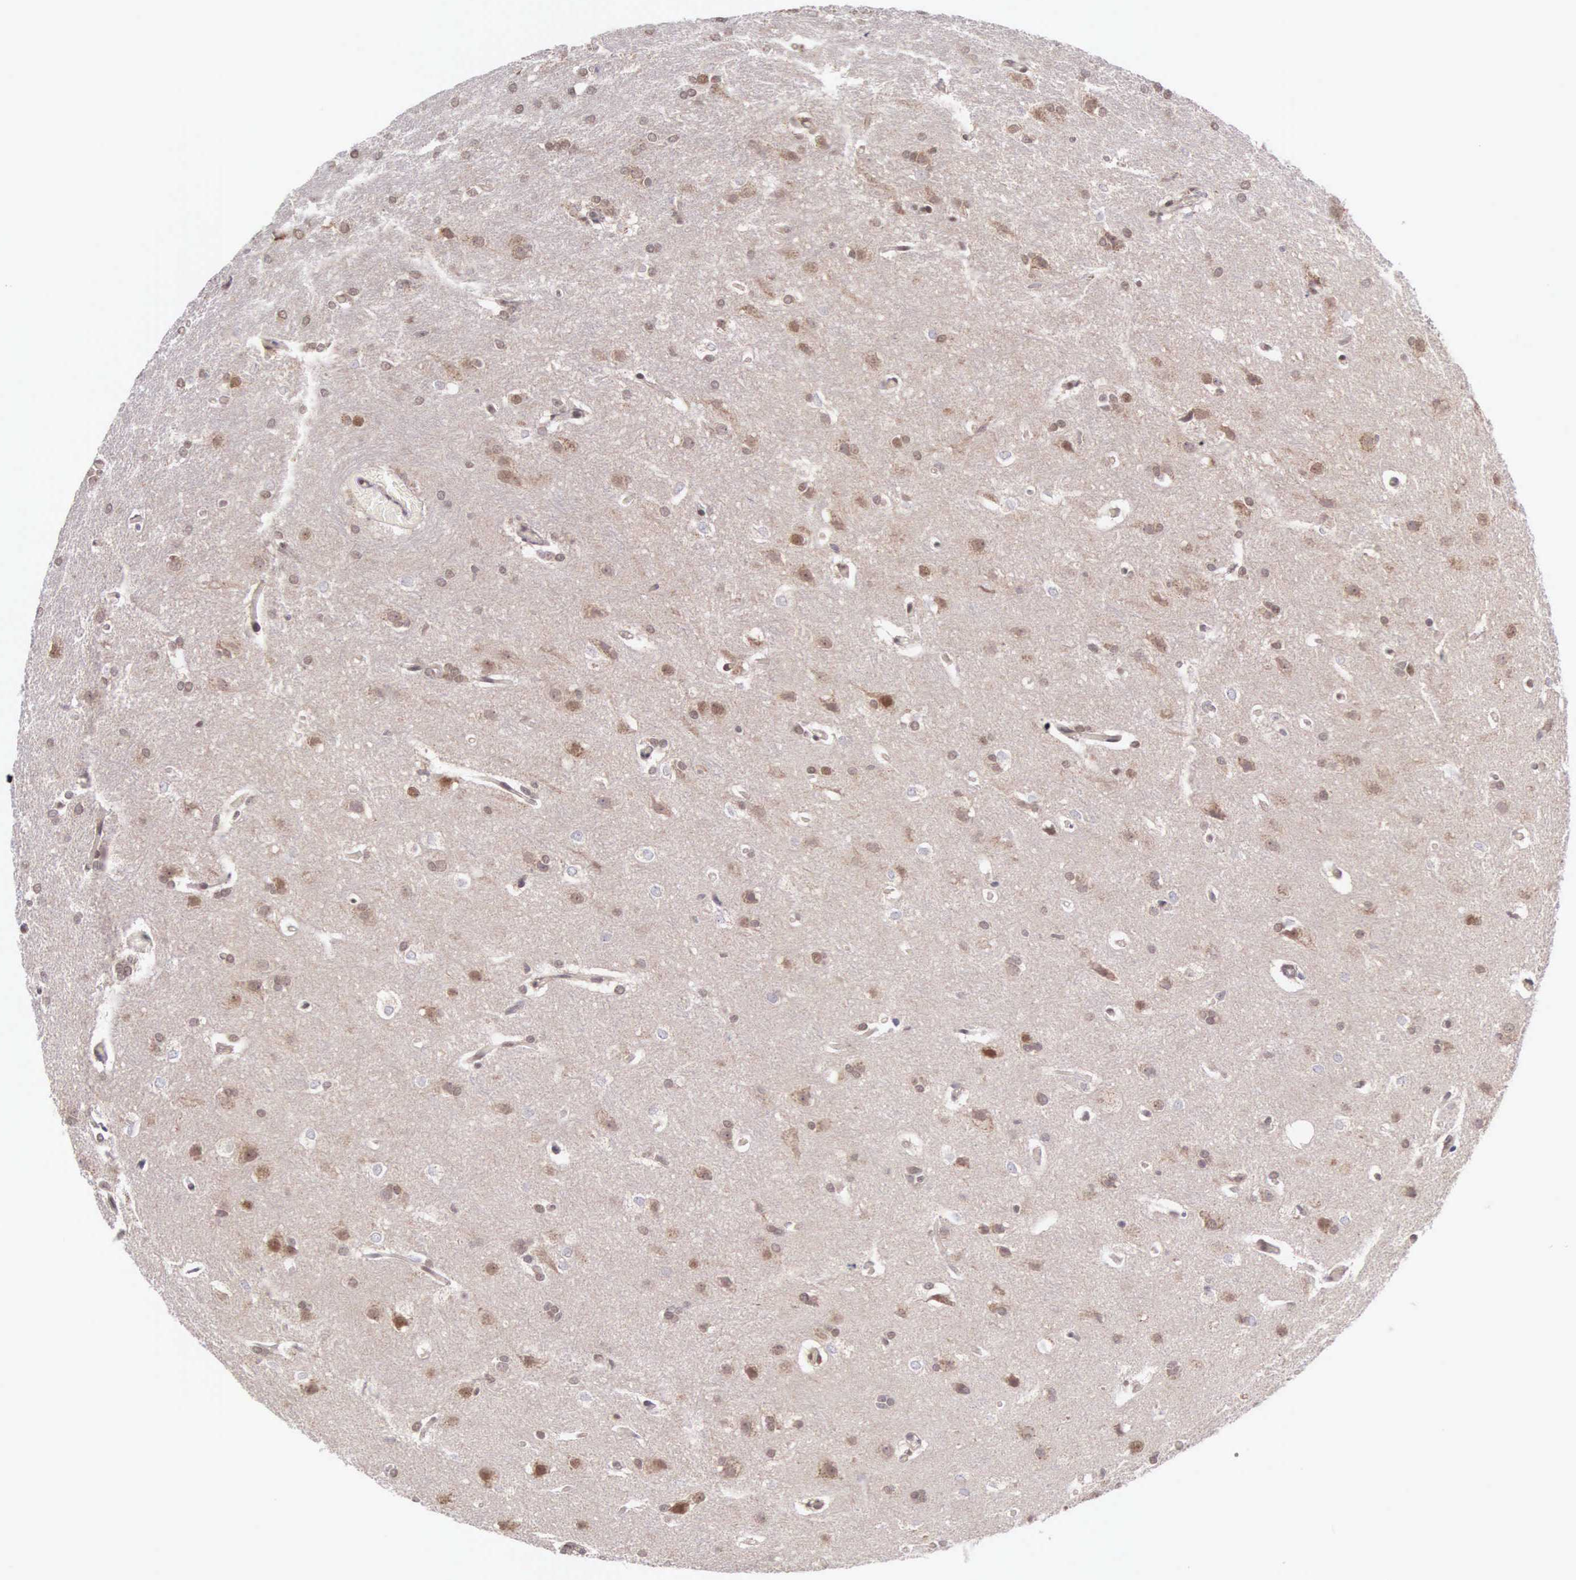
{"staining": {"intensity": "weak", "quantity": "25%-75%", "location": "nuclear"}, "tissue": "glioma", "cell_type": "Tumor cells", "image_type": "cancer", "snomed": [{"axis": "morphology", "description": "Glioma, malignant, High grade"}, {"axis": "topography", "description": "Brain"}], "caption": "Human malignant high-grade glioma stained with a protein marker shows weak staining in tumor cells.", "gene": "CCDC117", "patient": {"sex": "male", "age": 68}}